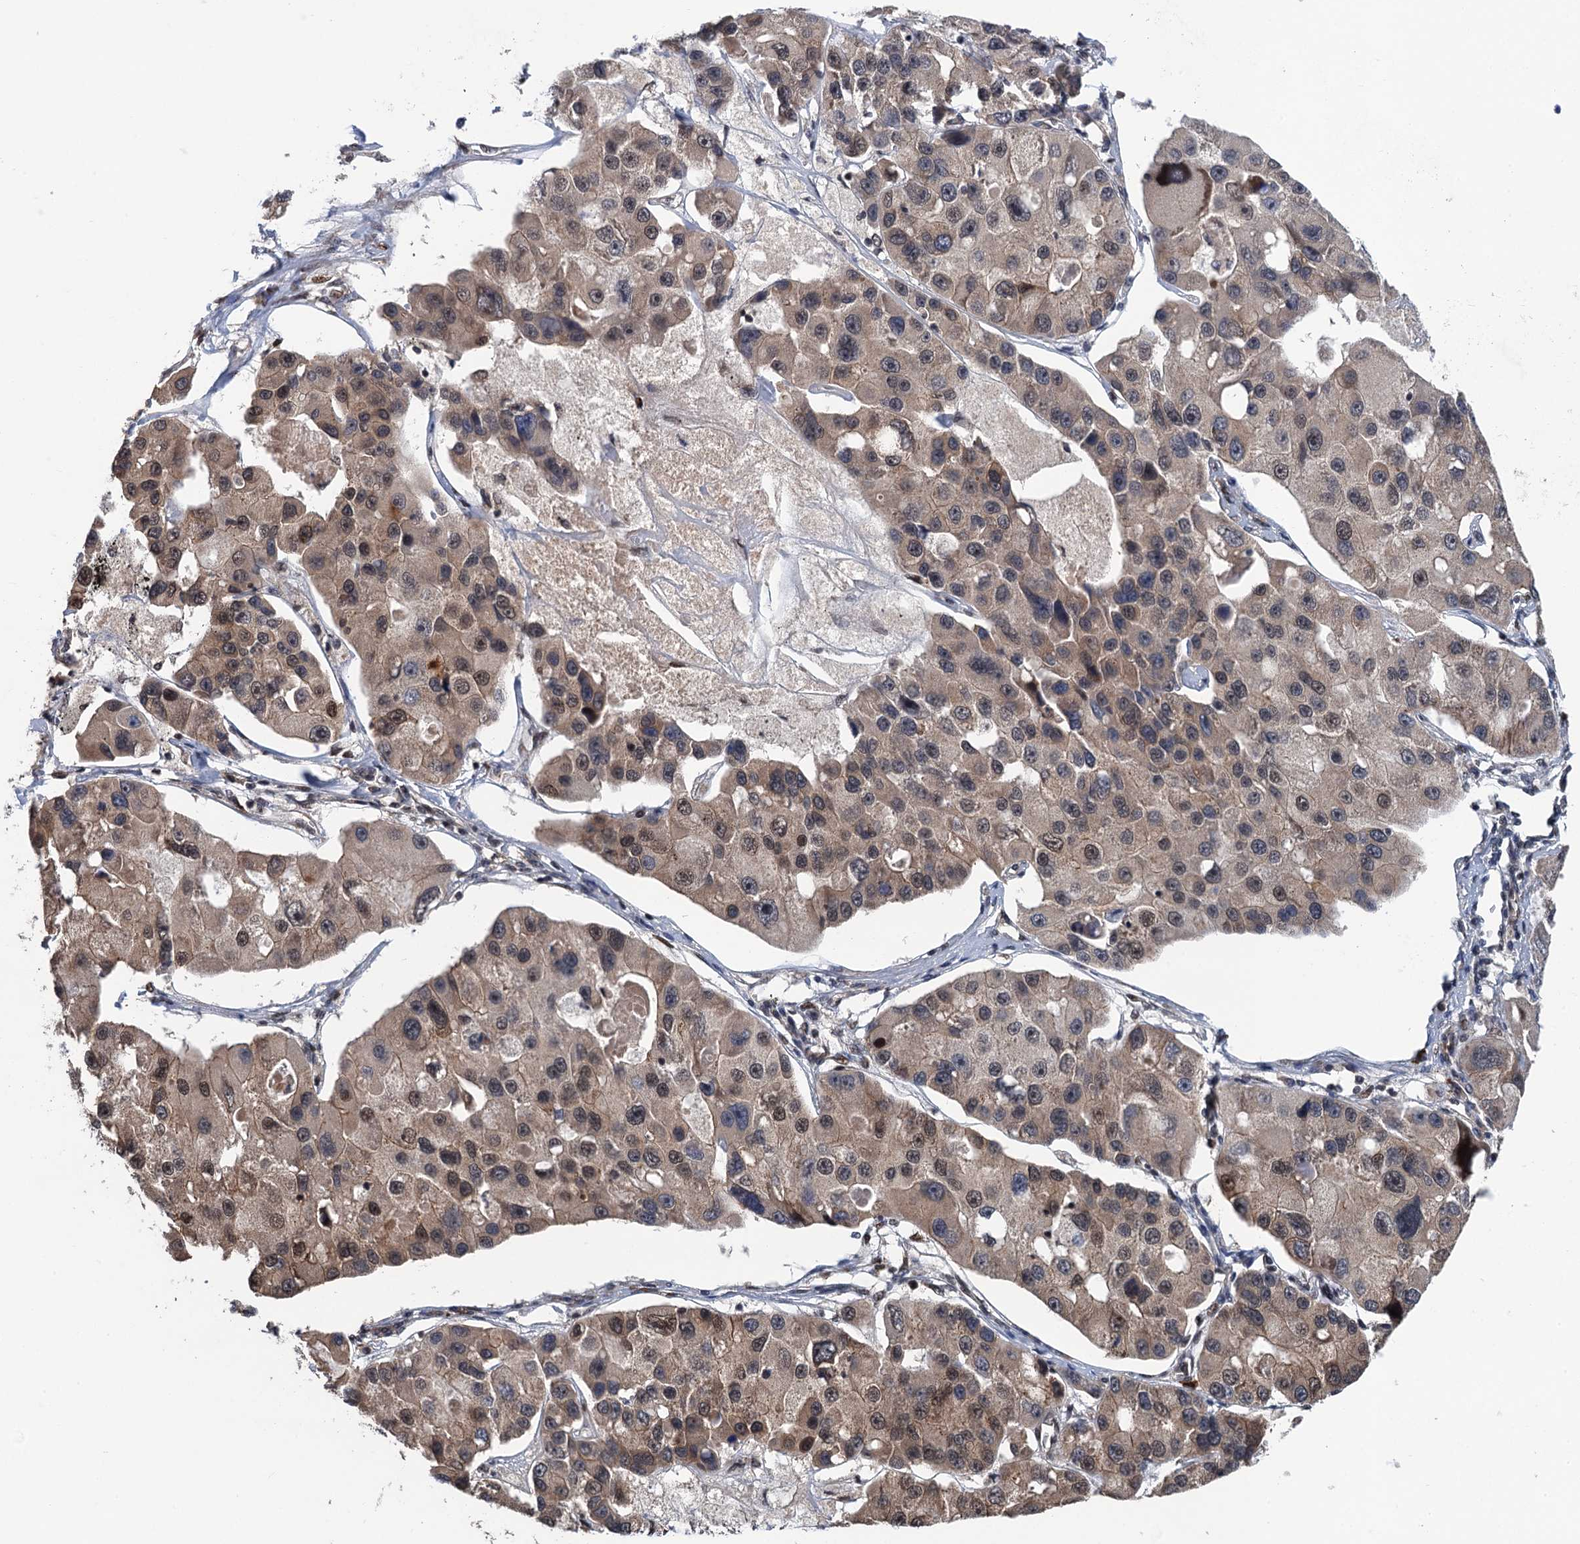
{"staining": {"intensity": "moderate", "quantity": "<25%", "location": "cytoplasmic/membranous,nuclear"}, "tissue": "lung cancer", "cell_type": "Tumor cells", "image_type": "cancer", "snomed": [{"axis": "morphology", "description": "Adenocarcinoma, NOS"}, {"axis": "topography", "description": "Lung"}], "caption": "The histopathology image shows a brown stain indicating the presence of a protein in the cytoplasmic/membranous and nuclear of tumor cells in lung cancer. The protein is stained brown, and the nuclei are stained in blue (DAB (3,3'-diaminobenzidine) IHC with brightfield microscopy, high magnification).", "gene": "RASSF4", "patient": {"sex": "female", "age": 54}}